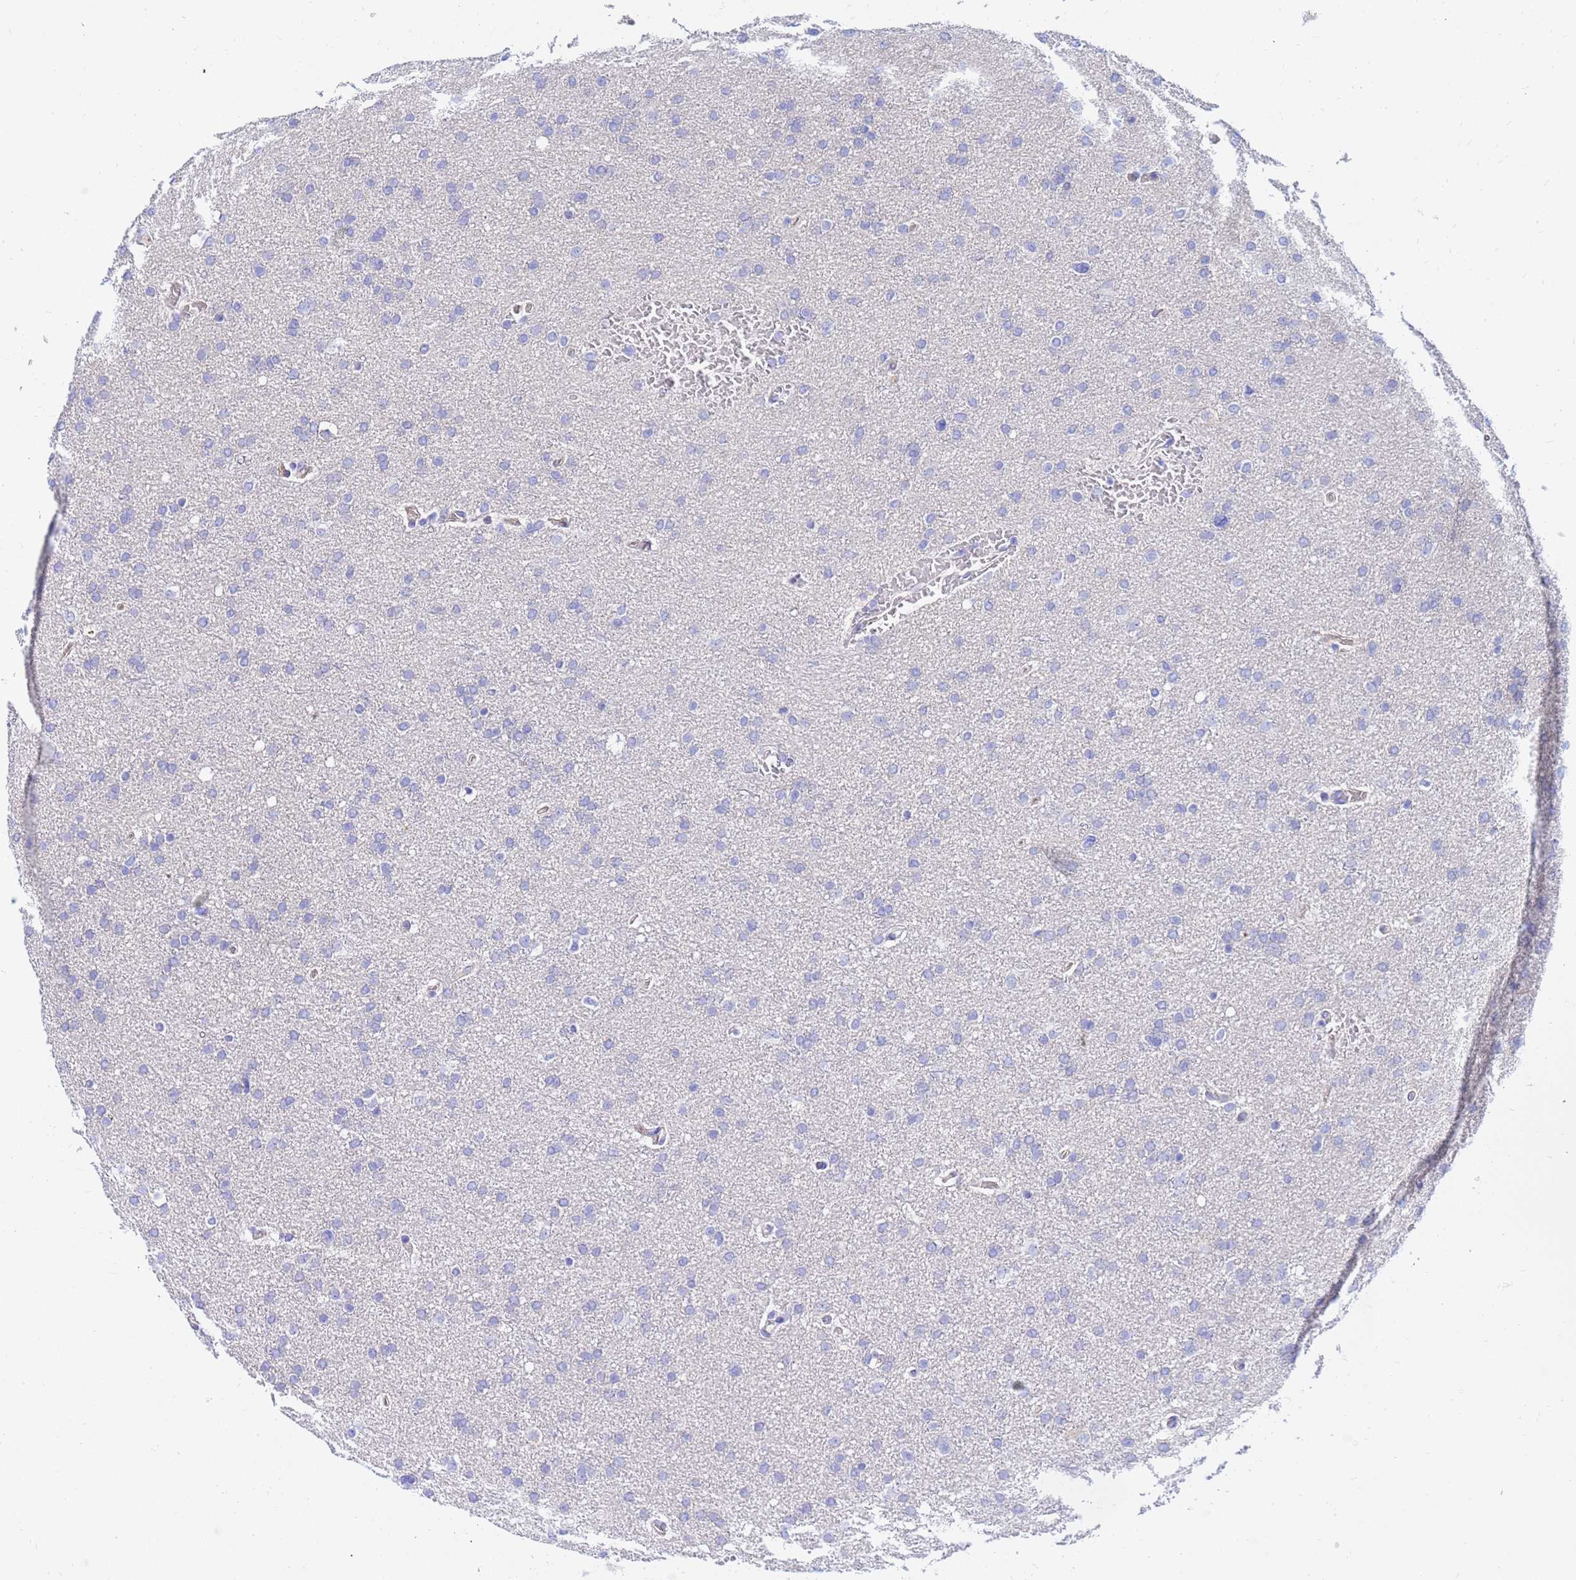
{"staining": {"intensity": "negative", "quantity": "none", "location": "none"}, "tissue": "glioma", "cell_type": "Tumor cells", "image_type": "cancer", "snomed": [{"axis": "morphology", "description": "Glioma, malignant, High grade"}, {"axis": "topography", "description": "Cerebral cortex"}], "caption": "The IHC photomicrograph has no significant staining in tumor cells of high-grade glioma (malignant) tissue.", "gene": "HERC5", "patient": {"sex": "female", "age": 36}}